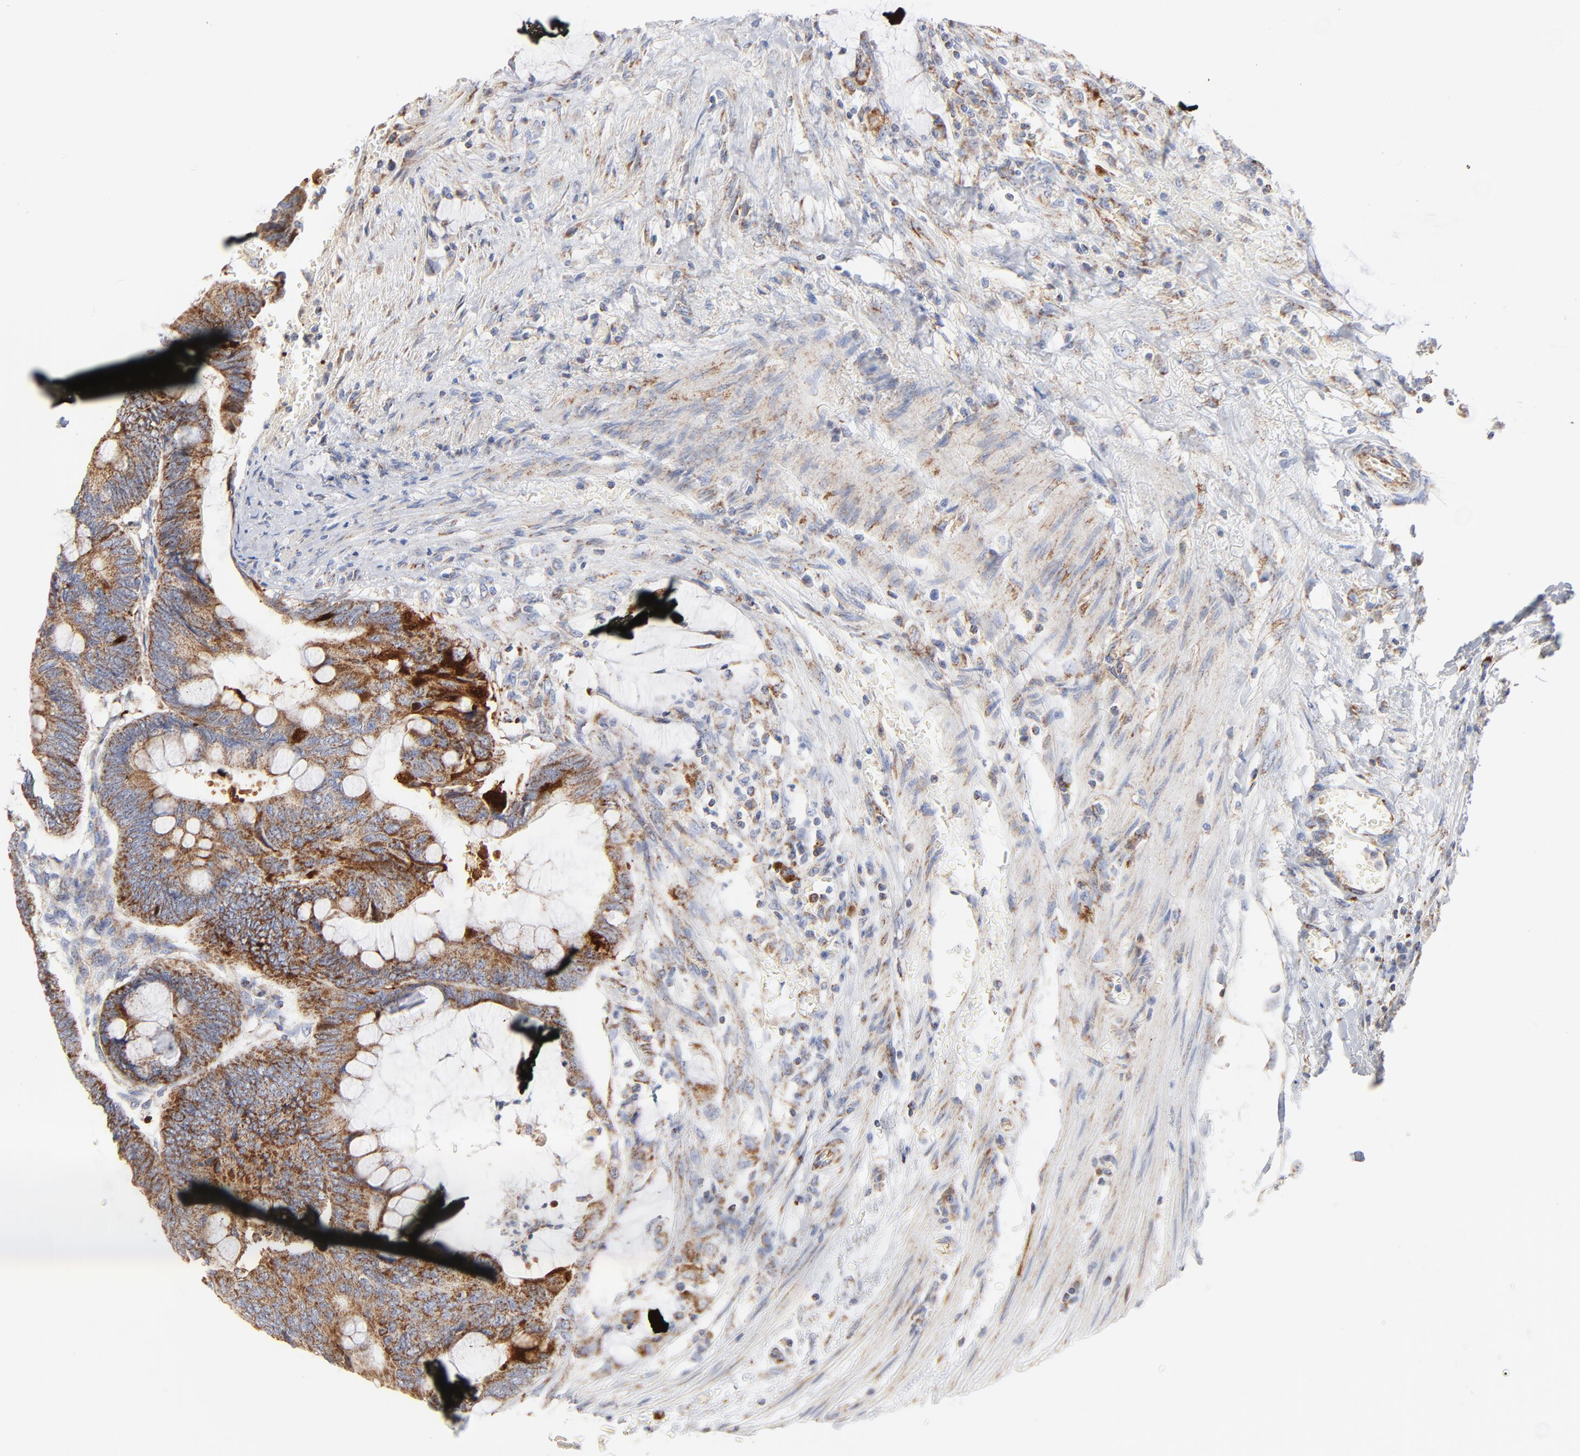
{"staining": {"intensity": "moderate", "quantity": ">75%", "location": "cytoplasmic/membranous"}, "tissue": "colorectal cancer", "cell_type": "Tumor cells", "image_type": "cancer", "snomed": [{"axis": "morphology", "description": "Normal tissue, NOS"}, {"axis": "morphology", "description": "Adenocarcinoma, NOS"}, {"axis": "topography", "description": "Rectum"}], "caption": "Colorectal cancer (adenocarcinoma) stained with DAB (3,3'-diaminobenzidine) immunohistochemistry shows medium levels of moderate cytoplasmic/membranous positivity in approximately >75% of tumor cells.", "gene": "DIABLO", "patient": {"sex": "male", "age": 92}}